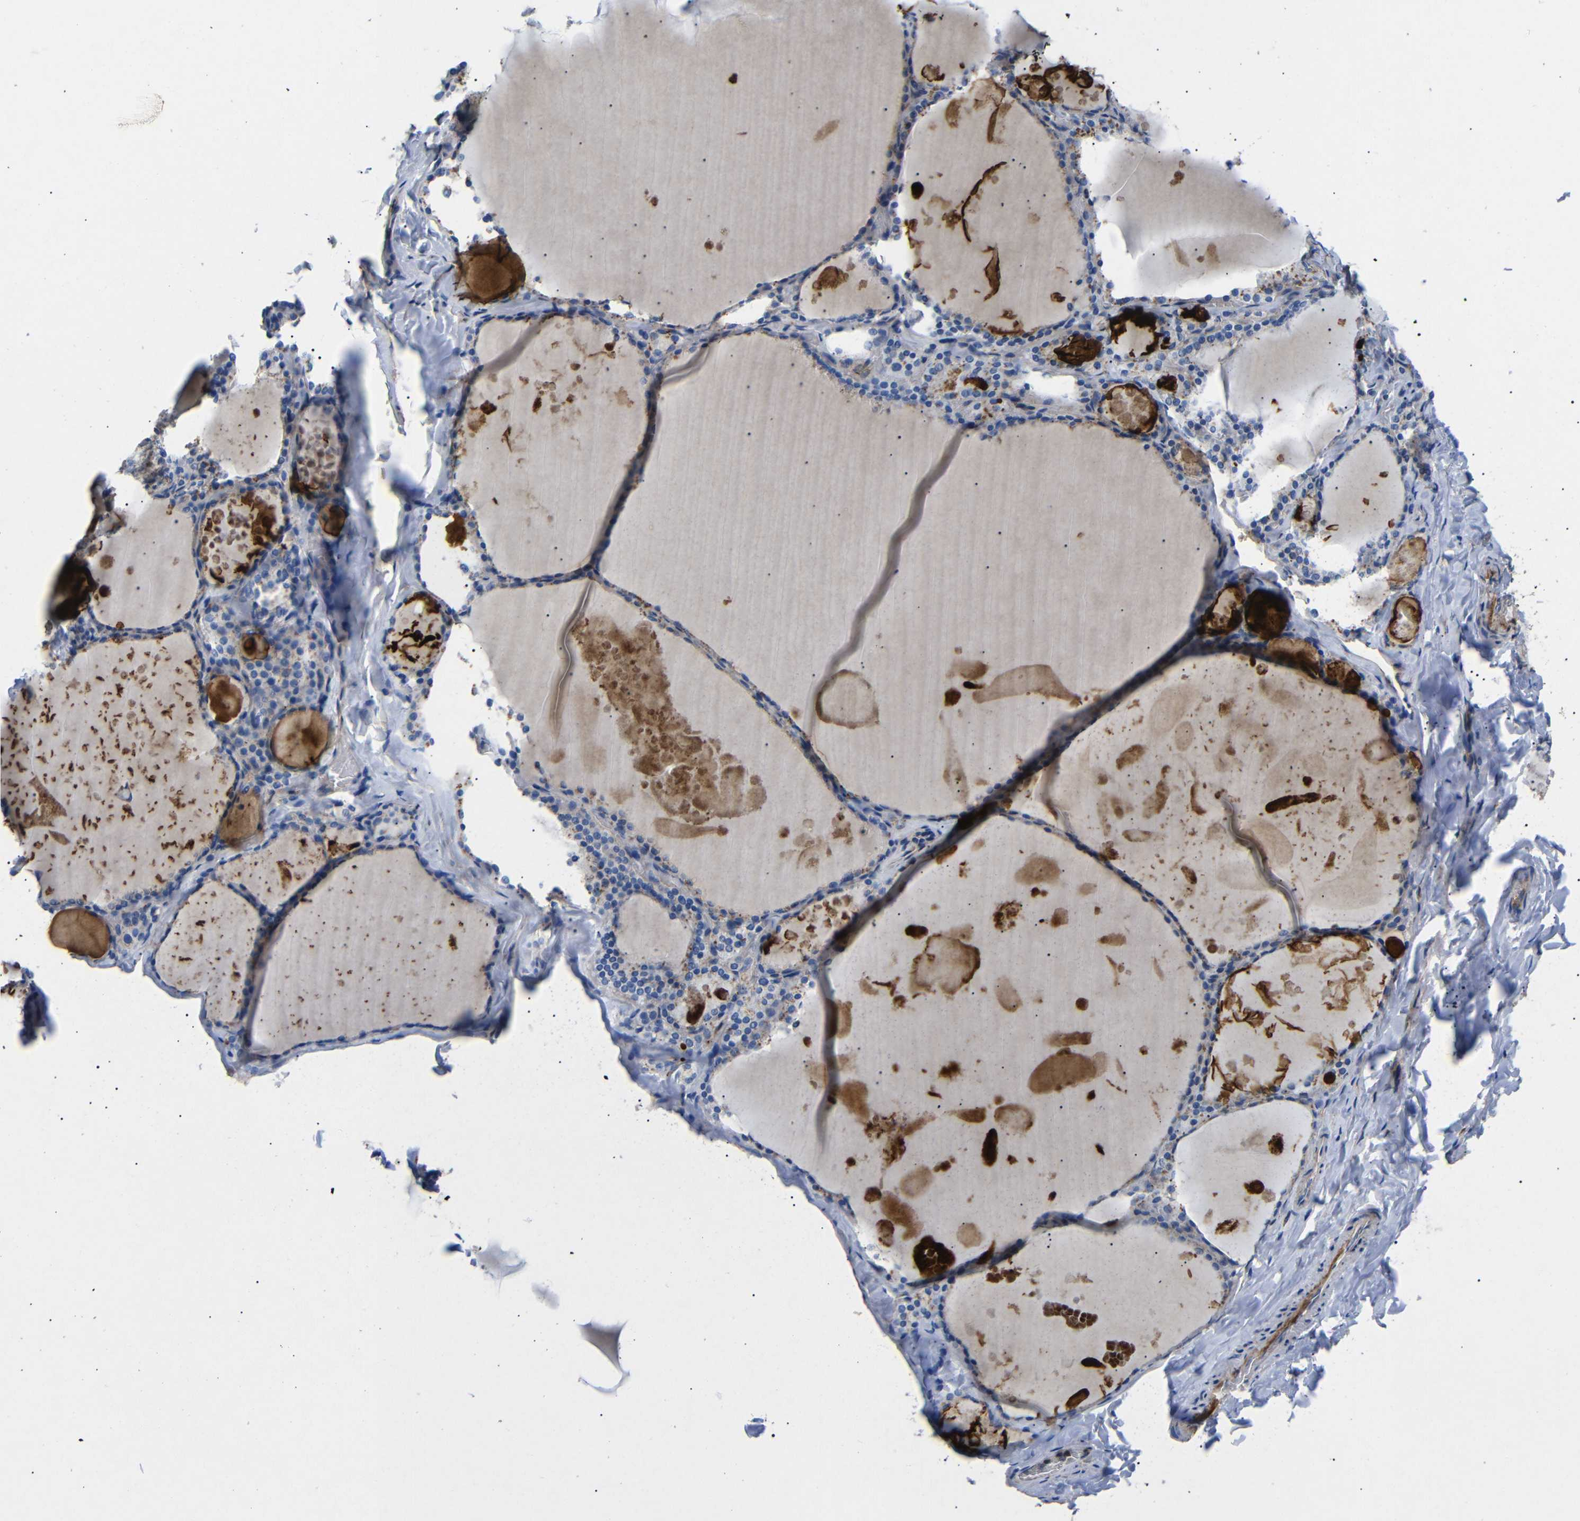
{"staining": {"intensity": "negative", "quantity": "none", "location": "none"}, "tissue": "thyroid gland", "cell_type": "Glandular cells", "image_type": "normal", "snomed": [{"axis": "morphology", "description": "Normal tissue, NOS"}, {"axis": "topography", "description": "Thyroid gland"}], "caption": "Immunohistochemistry image of unremarkable human thyroid gland stained for a protein (brown), which shows no staining in glandular cells. (DAB (3,3'-diaminobenzidine) immunohistochemistry with hematoxylin counter stain).", "gene": "SDCBP", "patient": {"sex": "male", "age": 56}}